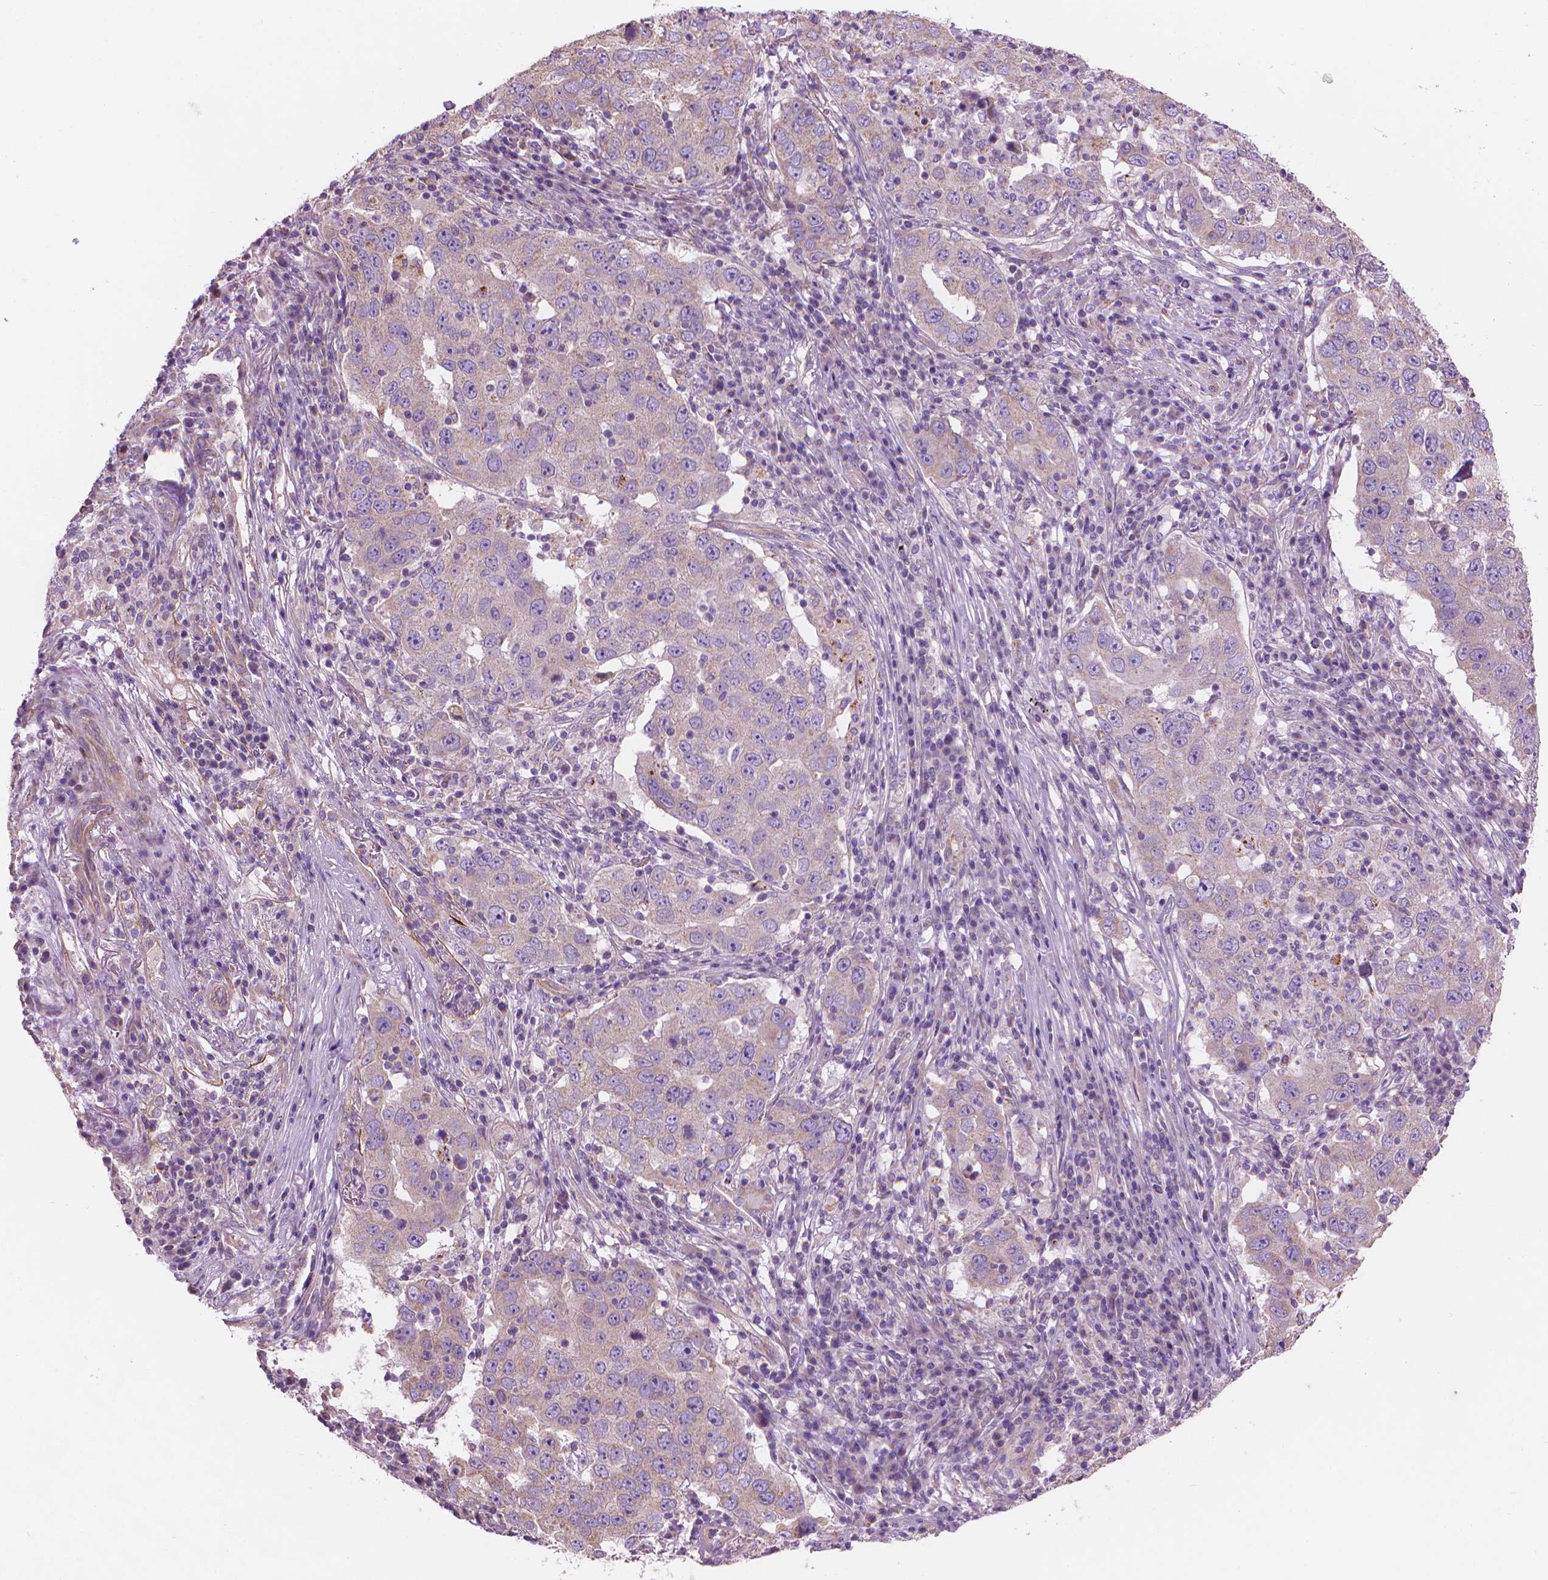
{"staining": {"intensity": "negative", "quantity": "none", "location": "none"}, "tissue": "lung cancer", "cell_type": "Tumor cells", "image_type": "cancer", "snomed": [{"axis": "morphology", "description": "Adenocarcinoma, NOS"}, {"axis": "topography", "description": "Lung"}], "caption": "The immunohistochemistry (IHC) photomicrograph has no significant expression in tumor cells of adenocarcinoma (lung) tissue. (Stains: DAB IHC with hematoxylin counter stain, Microscopy: brightfield microscopy at high magnification).", "gene": "TTC29", "patient": {"sex": "male", "age": 73}}